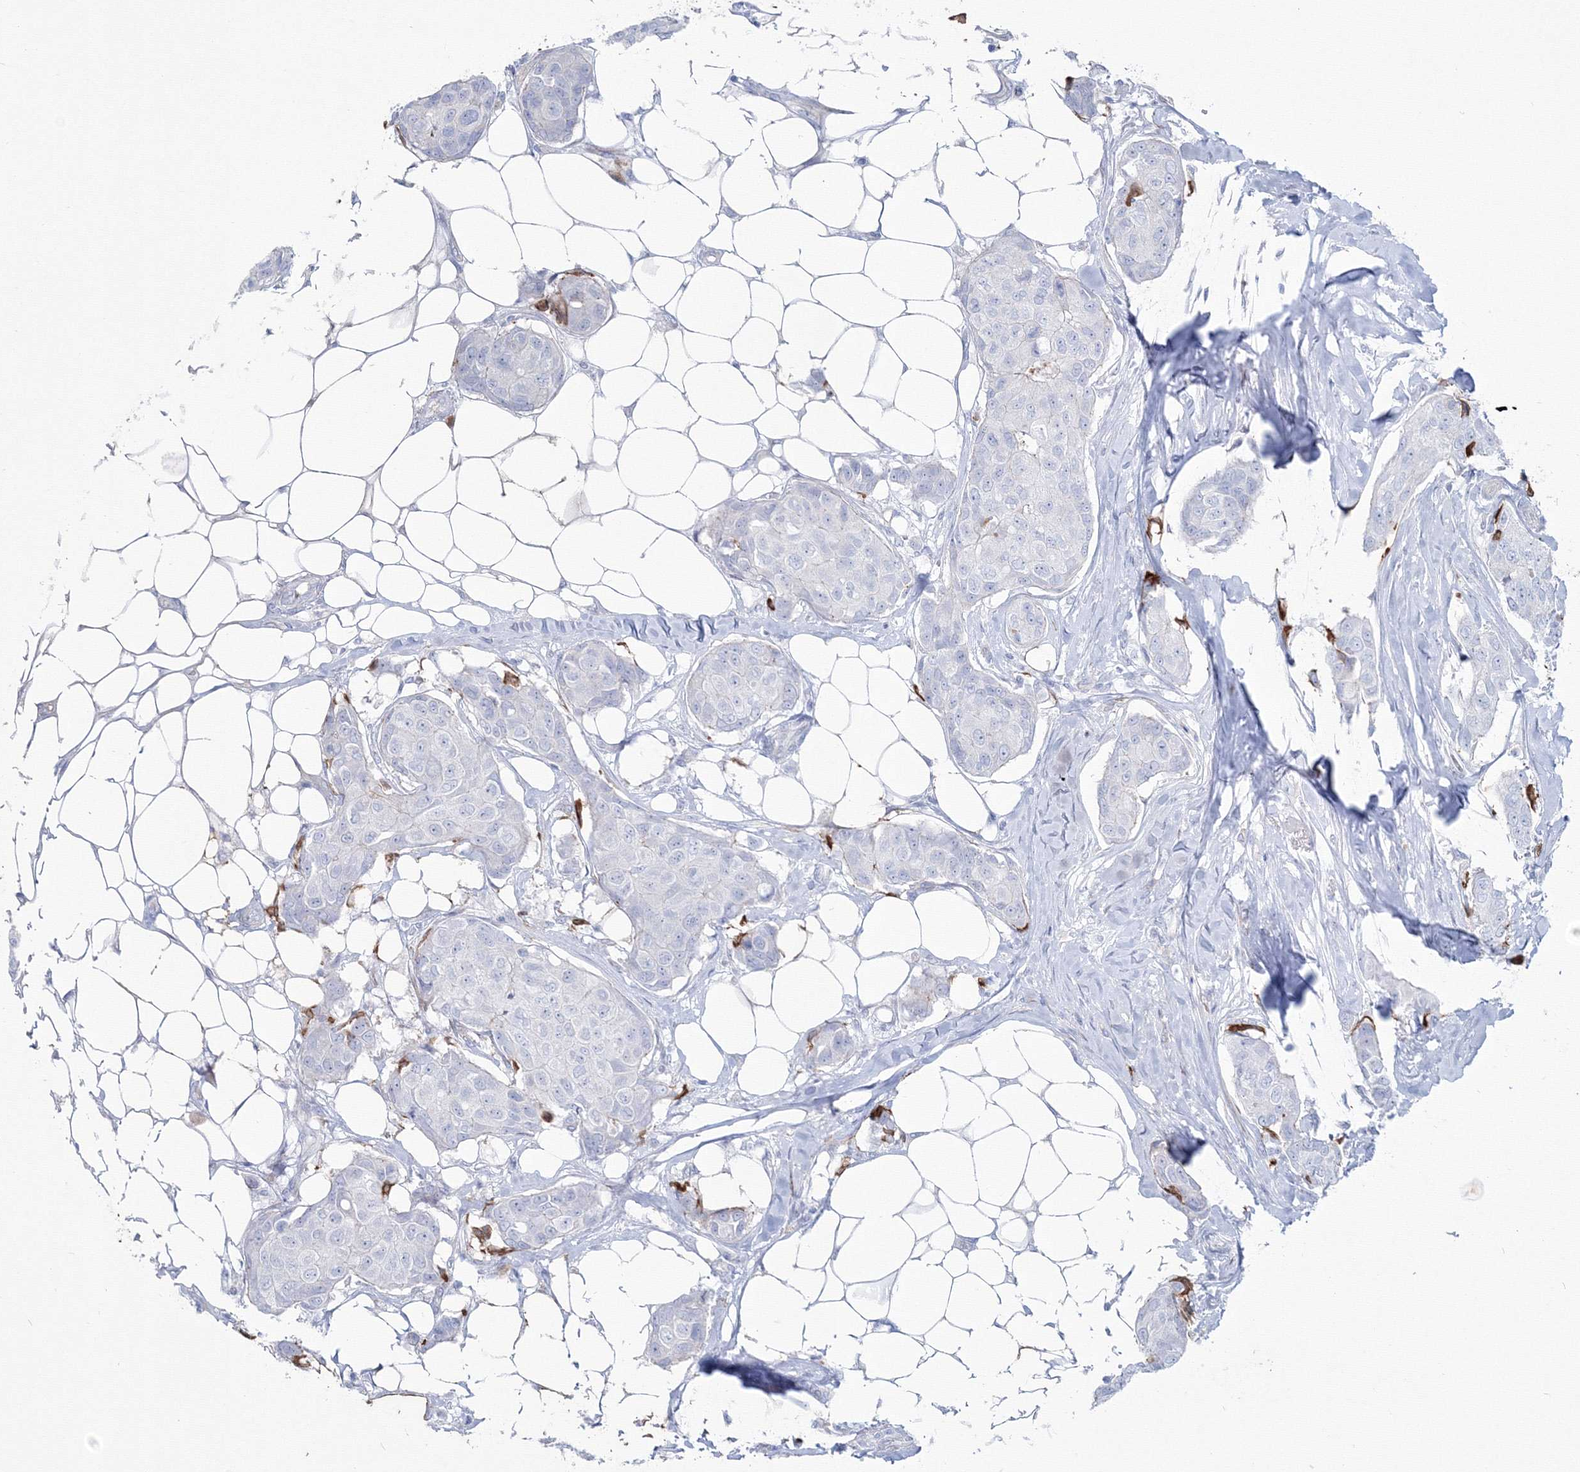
{"staining": {"intensity": "negative", "quantity": "none", "location": "none"}, "tissue": "breast cancer", "cell_type": "Tumor cells", "image_type": "cancer", "snomed": [{"axis": "morphology", "description": "Duct carcinoma"}, {"axis": "topography", "description": "Breast"}], "caption": "This micrograph is of breast cancer (invasive ductal carcinoma) stained with IHC to label a protein in brown with the nuclei are counter-stained blue. There is no expression in tumor cells. (DAB IHC, high magnification).", "gene": "HYAL2", "patient": {"sex": "female", "age": 80}}